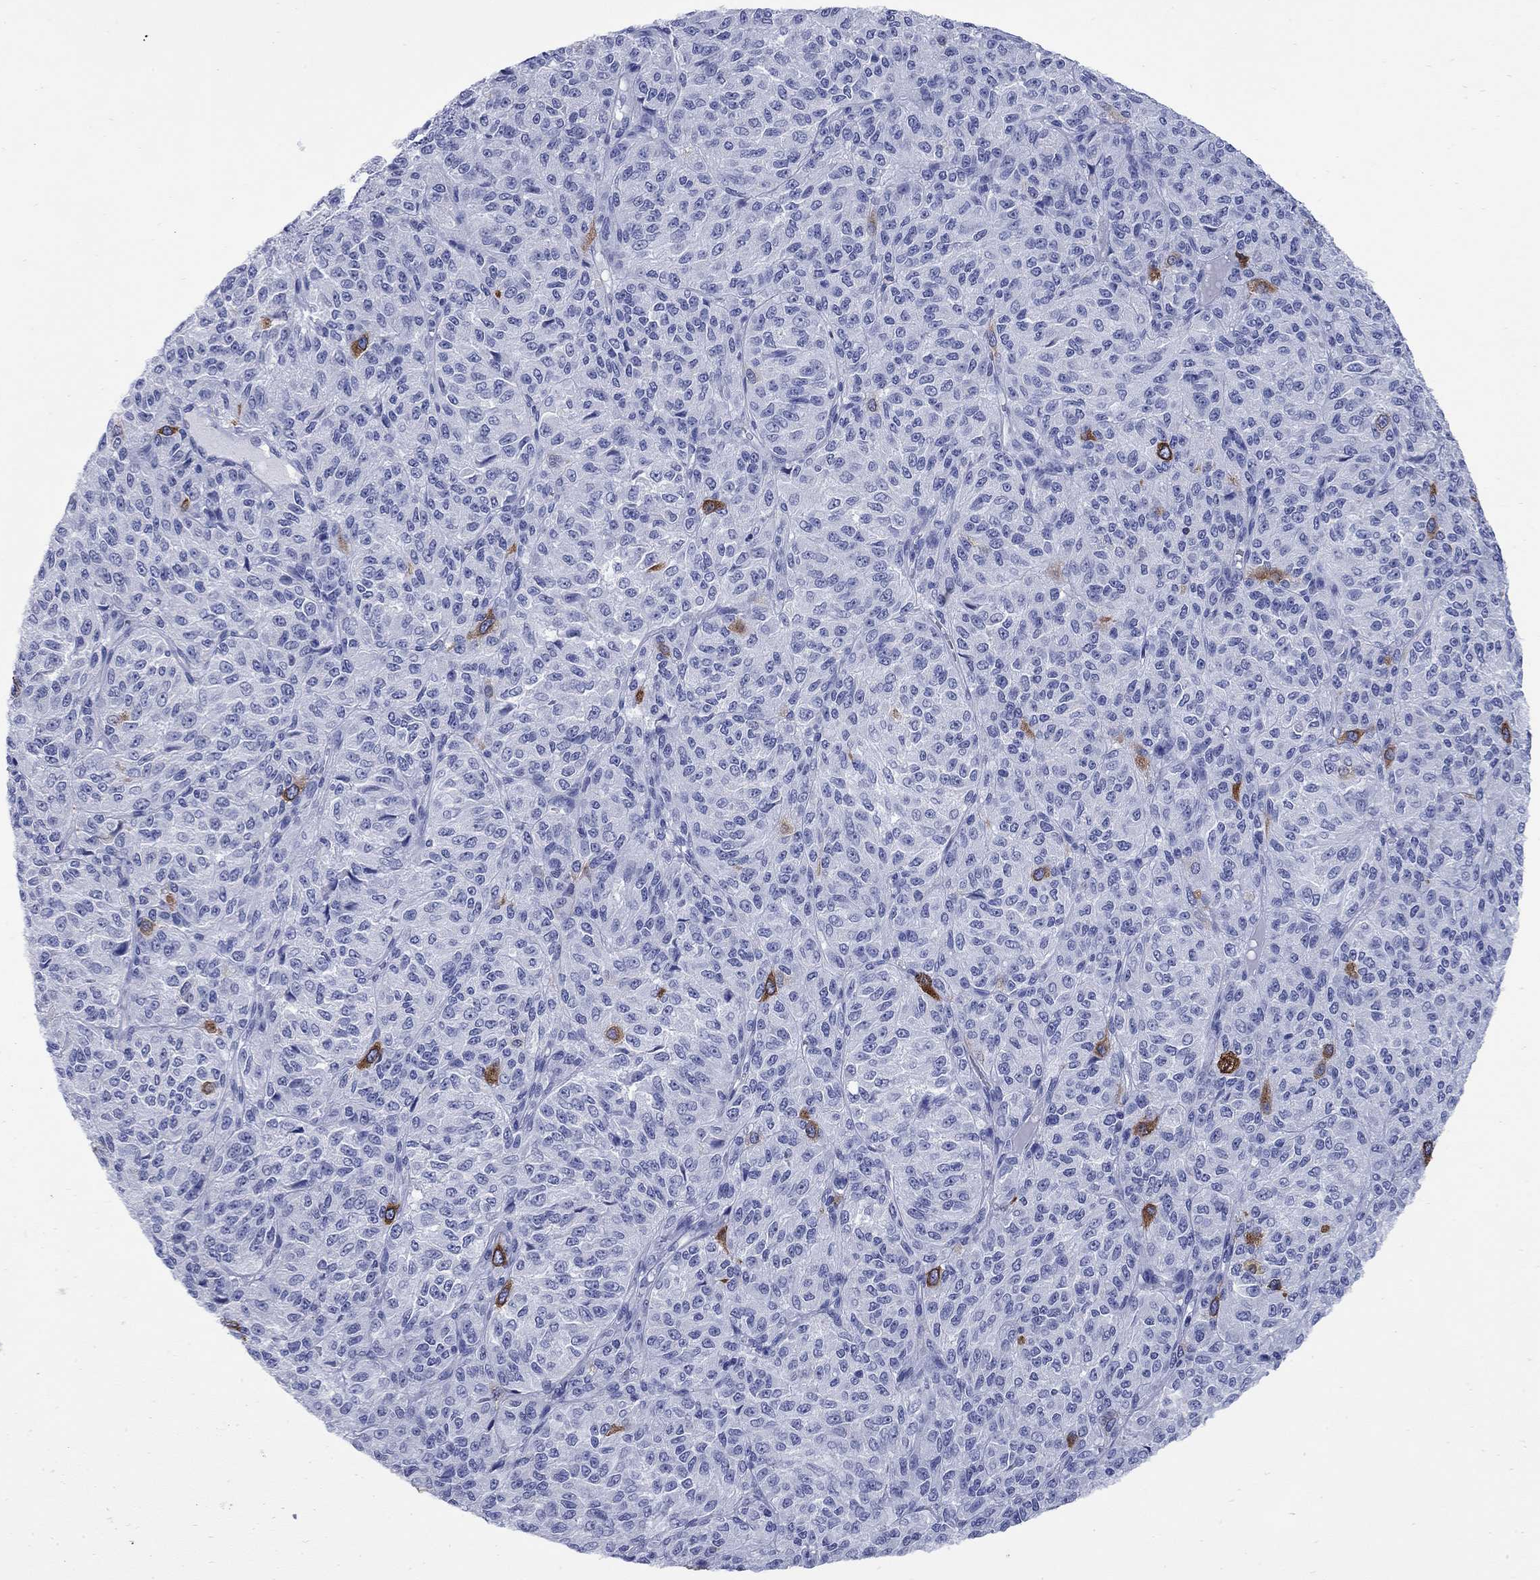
{"staining": {"intensity": "strong", "quantity": "<25%", "location": "cytoplasmic/membranous"}, "tissue": "melanoma", "cell_type": "Tumor cells", "image_type": "cancer", "snomed": [{"axis": "morphology", "description": "Malignant melanoma, Metastatic site"}, {"axis": "topography", "description": "Brain"}], "caption": "Protein expression analysis of human melanoma reveals strong cytoplasmic/membranous staining in about <25% of tumor cells. (brown staining indicates protein expression, while blue staining denotes nuclei).", "gene": "TACC3", "patient": {"sex": "female", "age": 56}}